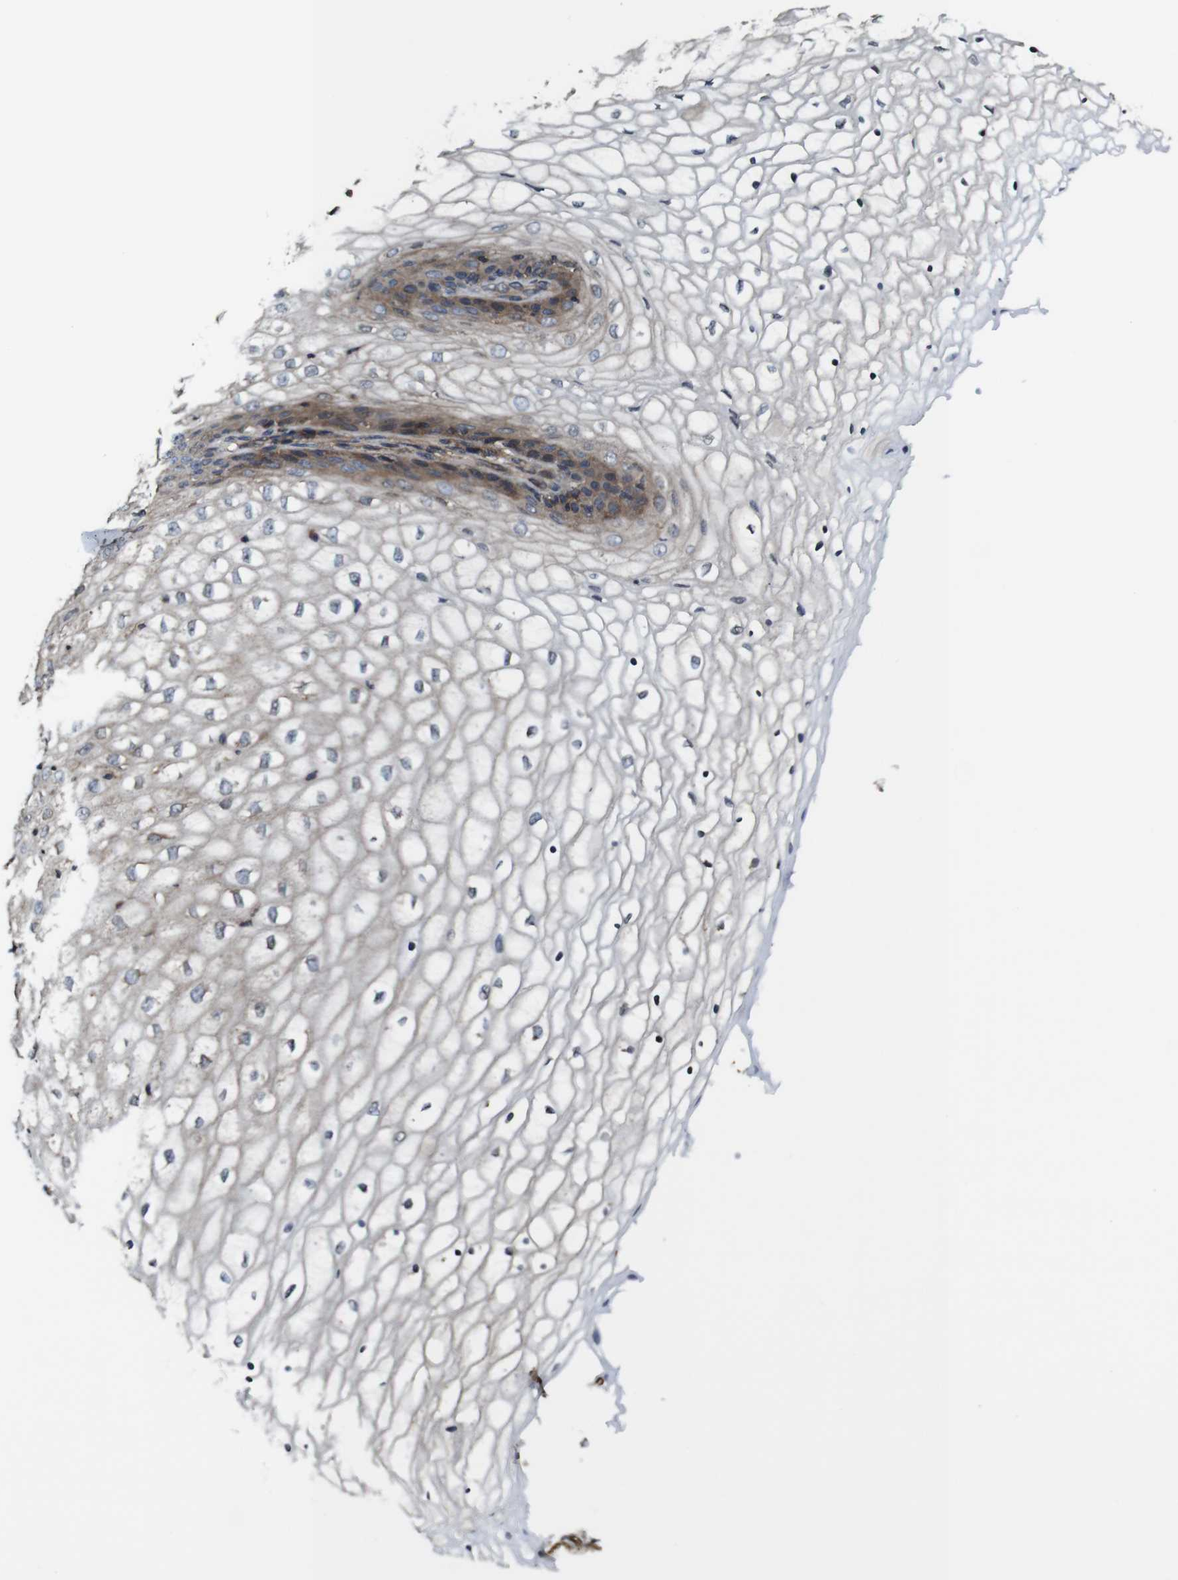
{"staining": {"intensity": "moderate", "quantity": "25%-75%", "location": "cytoplasmic/membranous"}, "tissue": "vagina", "cell_type": "Squamous epithelial cells", "image_type": "normal", "snomed": [{"axis": "morphology", "description": "Normal tissue, NOS"}, {"axis": "topography", "description": "Vagina"}], "caption": "Vagina stained with IHC reveals moderate cytoplasmic/membranous expression in about 25%-75% of squamous epithelial cells.", "gene": "TNIK", "patient": {"sex": "female", "age": 34}}